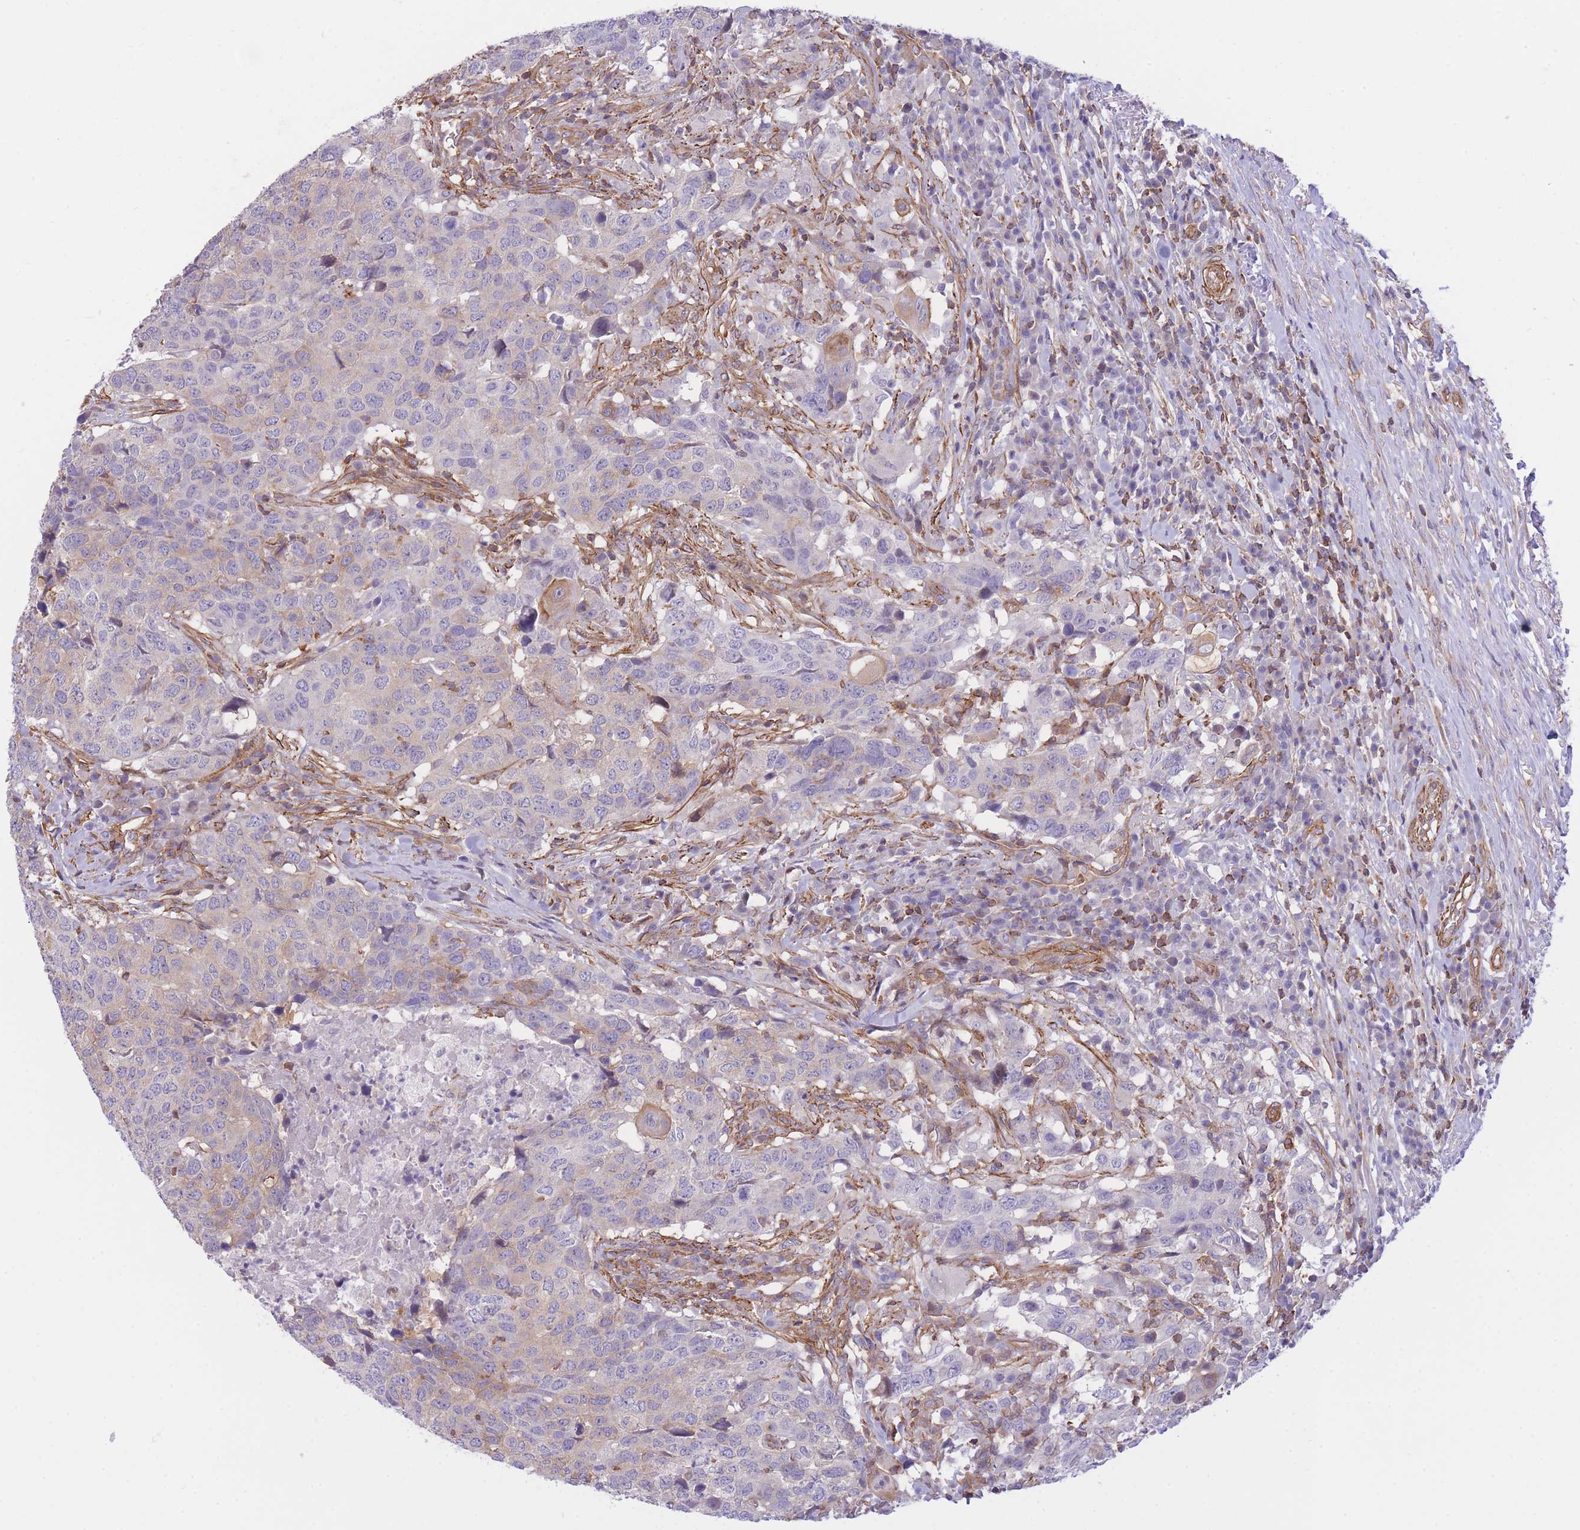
{"staining": {"intensity": "moderate", "quantity": "<25%", "location": "cytoplasmic/membranous"}, "tissue": "head and neck cancer", "cell_type": "Tumor cells", "image_type": "cancer", "snomed": [{"axis": "morphology", "description": "Normal tissue, NOS"}, {"axis": "morphology", "description": "Squamous cell carcinoma, NOS"}, {"axis": "topography", "description": "Skeletal muscle"}, {"axis": "topography", "description": "Vascular tissue"}, {"axis": "topography", "description": "Peripheral nerve tissue"}, {"axis": "topography", "description": "Head-Neck"}], "caption": "Protein expression analysis of head and neck cancer reveals moderate cytoplasmic/membranous expression in about <25% of tumor cells. Using DAB (3,3'-diaminobenzidine) (brown) and hematoxylin (blue) stains, captured at high magnification using brightfield microscopy.", "gene": "CDC25B", "patient": {"sex": "male", "age": 66}}